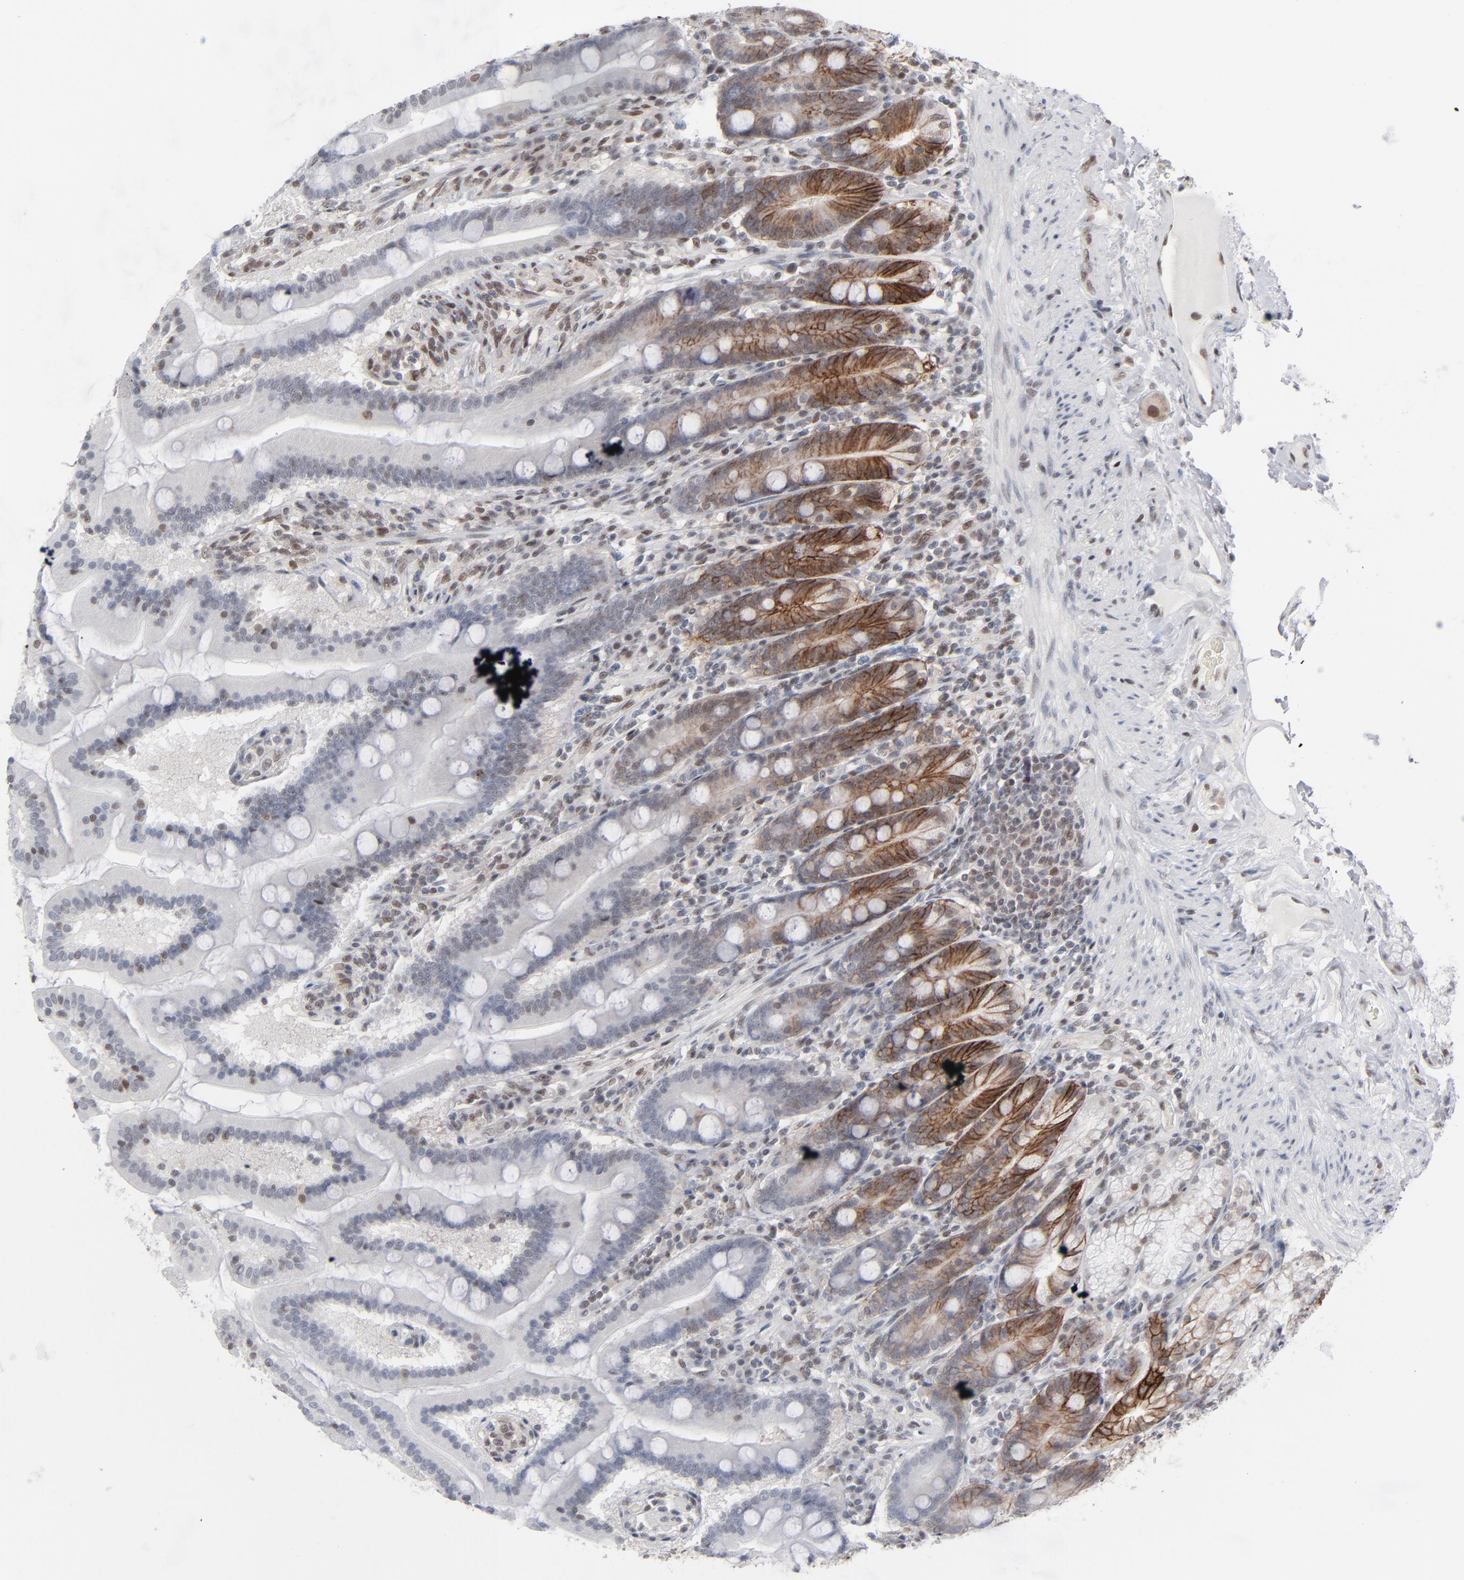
{"staining": {"intensity": "strong", "quantity": "<25%", "location": "cytoplasmic/membranous"}, "tissue": "duodenum", "cell_type": "Glandular cells", "image_type": "normal", "snomed": [{"axis": "morphology", "description": "Normal tissue, NOS"}, {"axis": "topography", "description": "Duodenum"}], "caption": "Immunohistochemistry of benign duodenum exhibits medium levels of strong cytoplasmic/membranous positivity in about <25% of glandular cells.", "gene": "IRF9", "patient": {"sex": "female", "age": 64}}